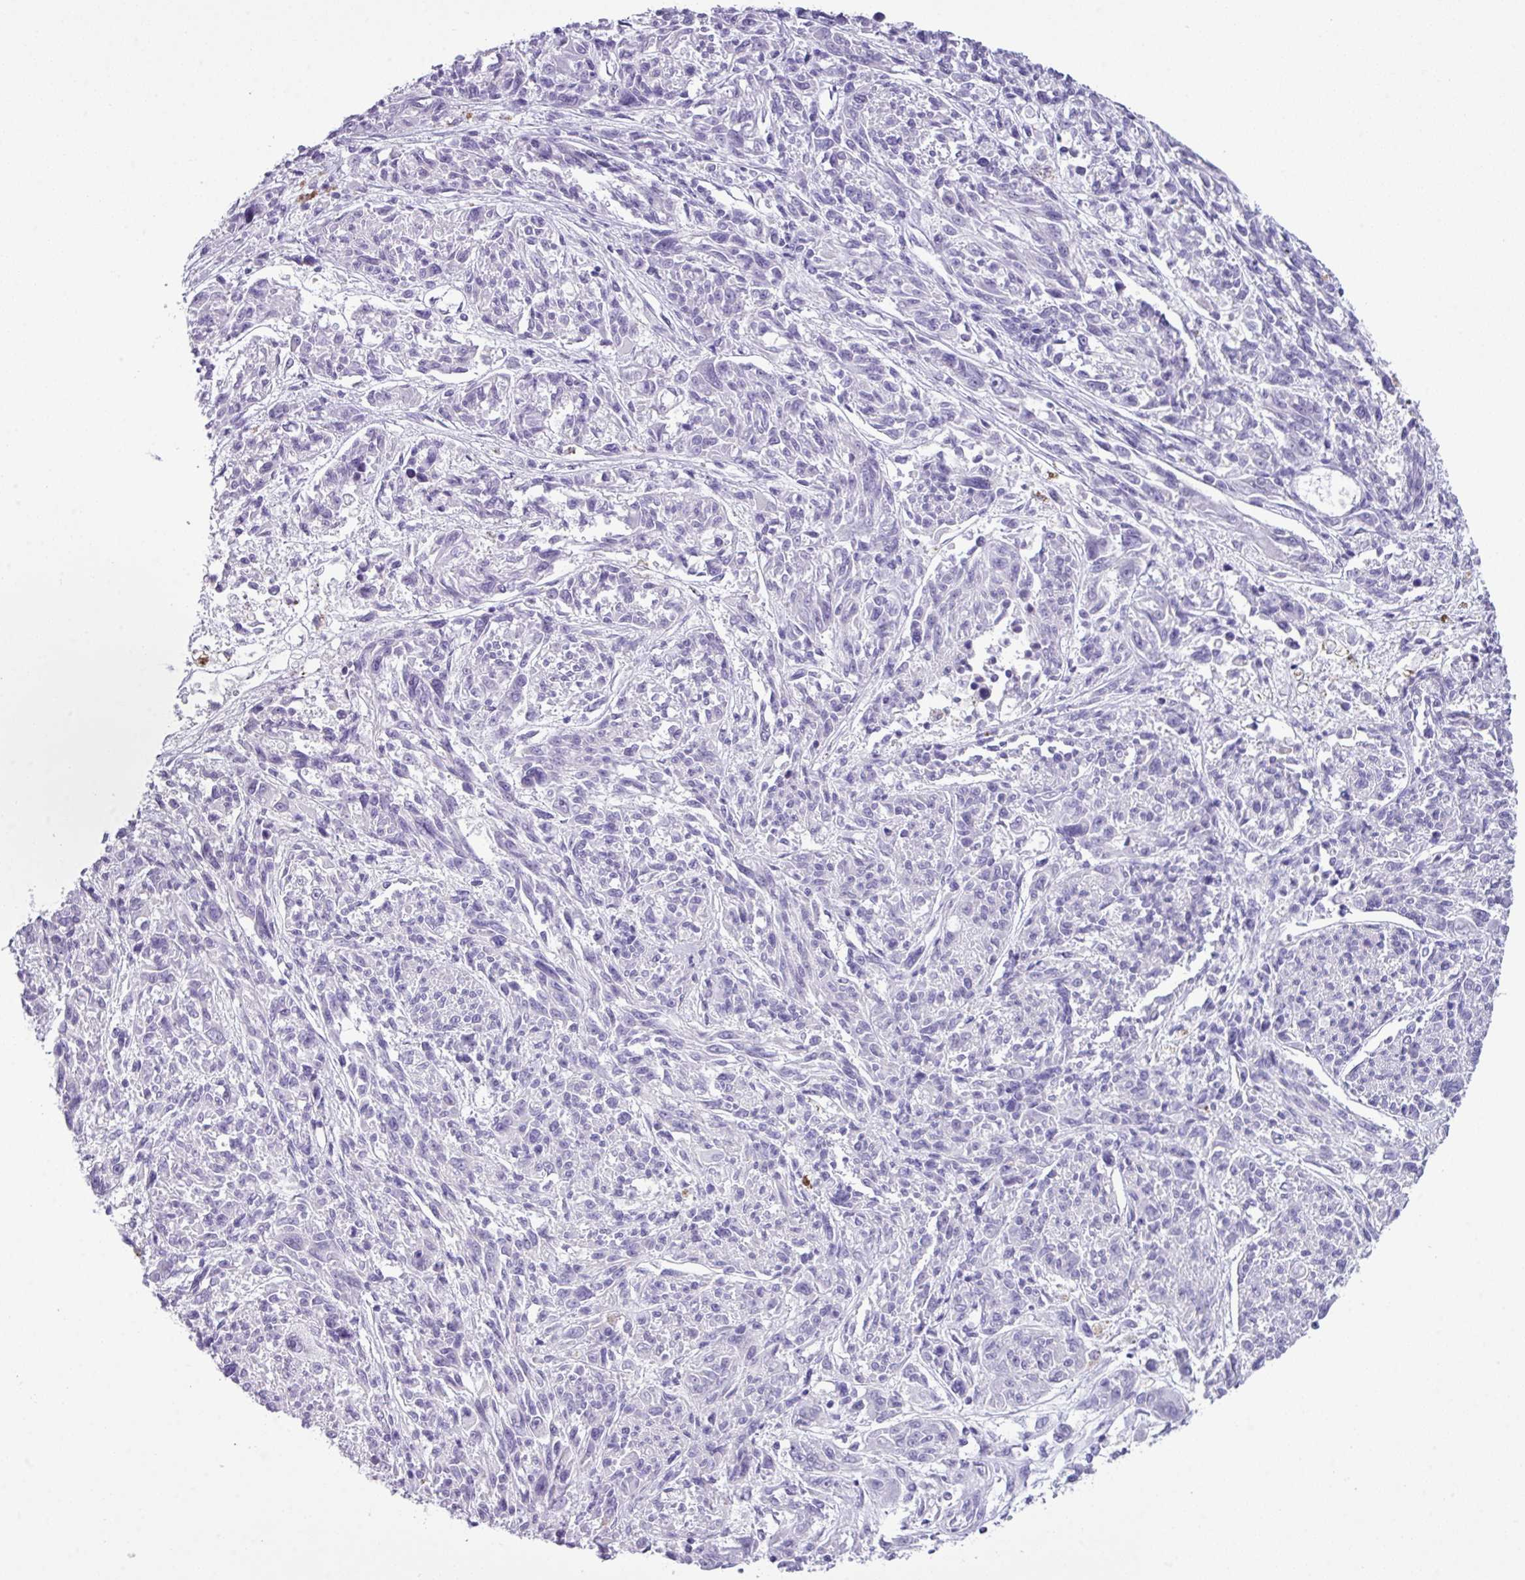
{"staining": {"intensity": "negative", "quantity": "none", "location": "none"}, "tissue": "melanoma", "cell_type": "Tumor cells", "image_type": "cancer", "snomed": [{"axis": "morphology", "description": "Malignant melanoma, NOS"}, {"axis": "topography", "description": "Skin"}], "caption": "The immunohistochemistry image has no significant staining in tumor cells of melanoma tissue.", "gene": "AGO3", "patient": {"sex": "male", "age": 53}}